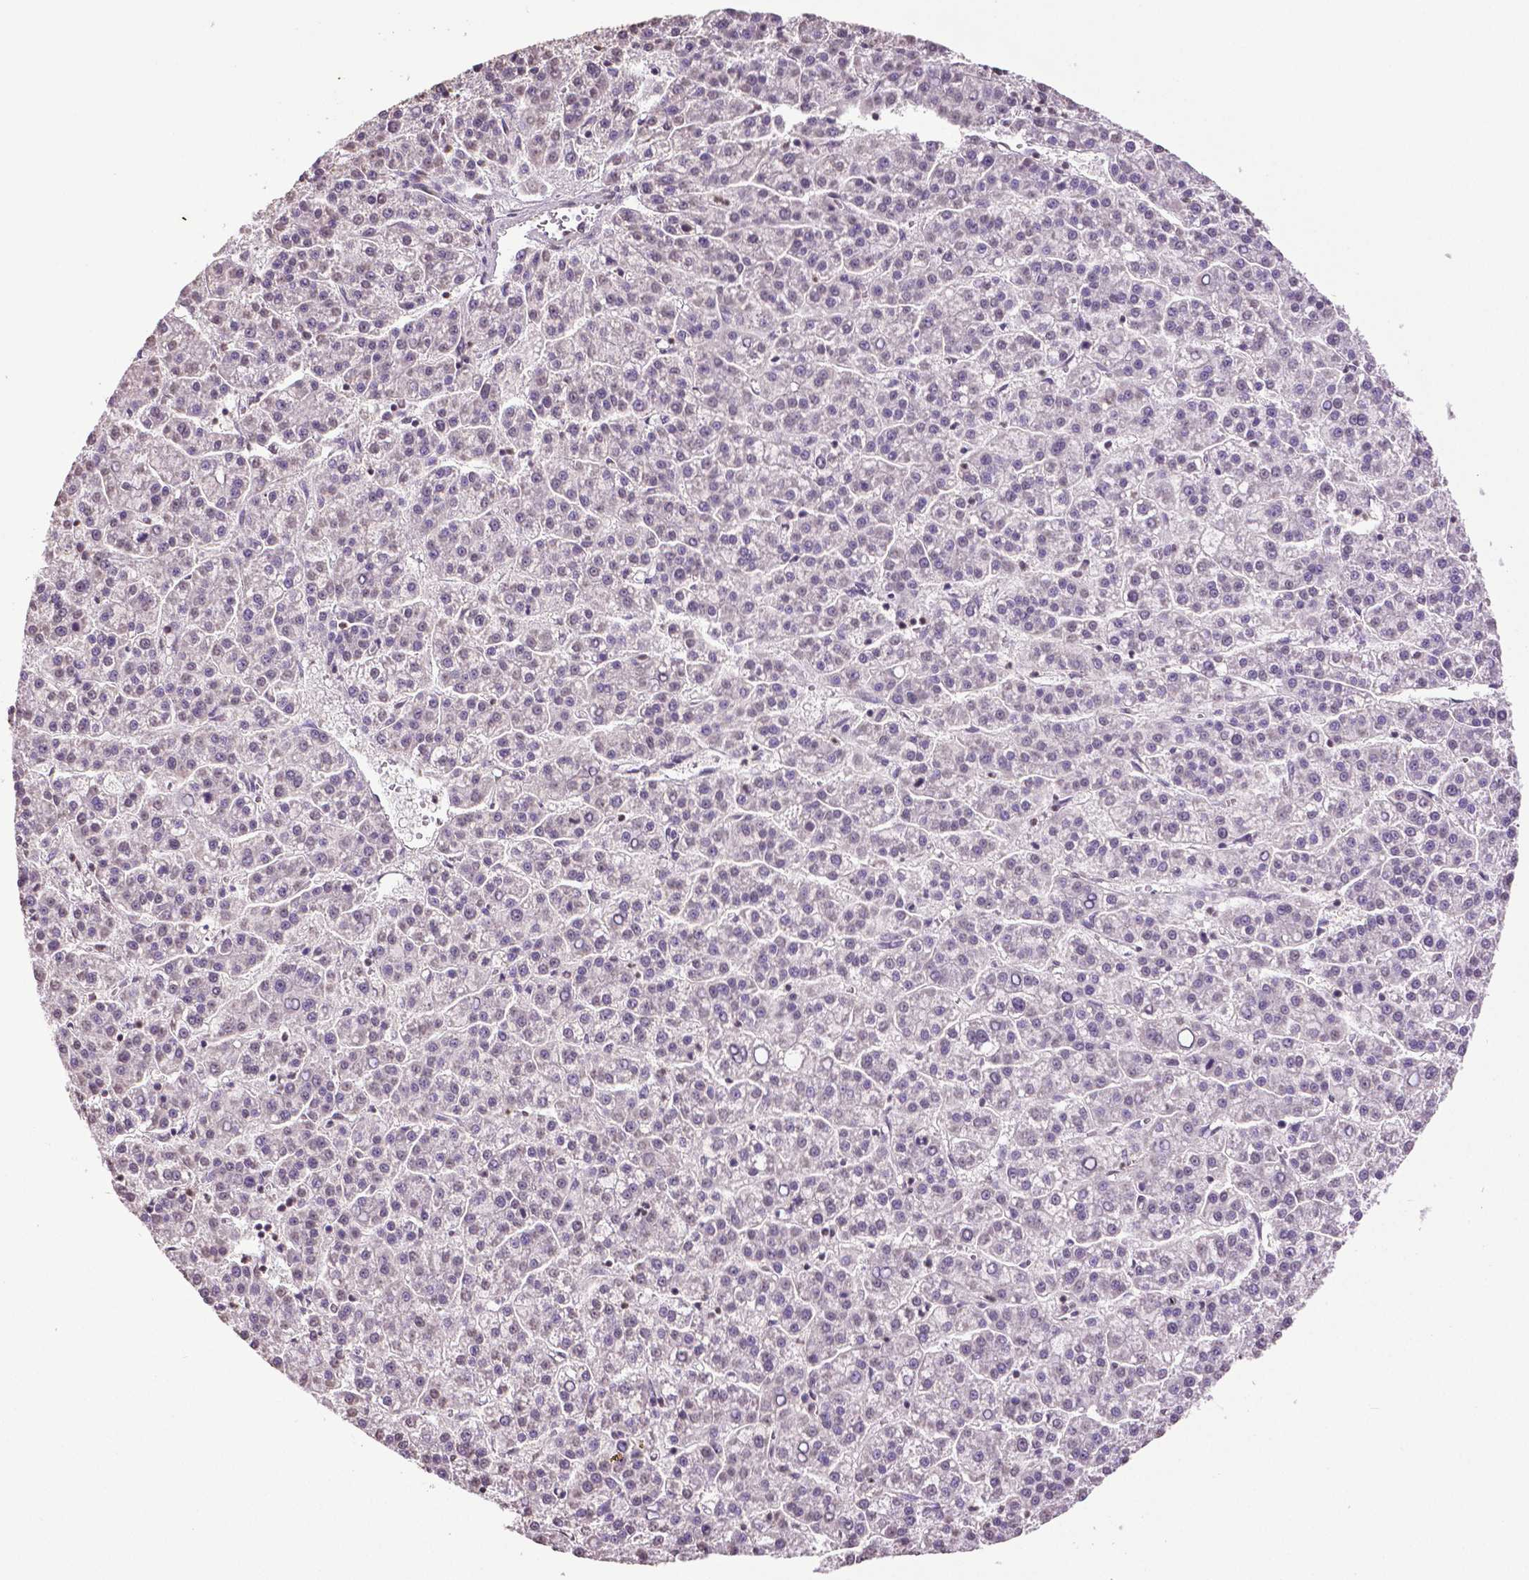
{"staining": {"intensity": "negative", "quantity": "none", "location": "none"}, "tissue": "liver cancer", "cell_type": "Tumor cells", "image_type": "cancer", "snomed": [{"axis": "morphology", "description": "Carcinoma, Hepatocellular, NOS"}, {"axis": "topography", "description": "Liver"}], "caption": "This is a histopathology image of immunohistochemistry (IHC) staining of hepatocellular carcinoma (liver), which shows no expression in tumor cells.", "gene": "RUNX3", "patient": {"sex": "female", "age": 58}}